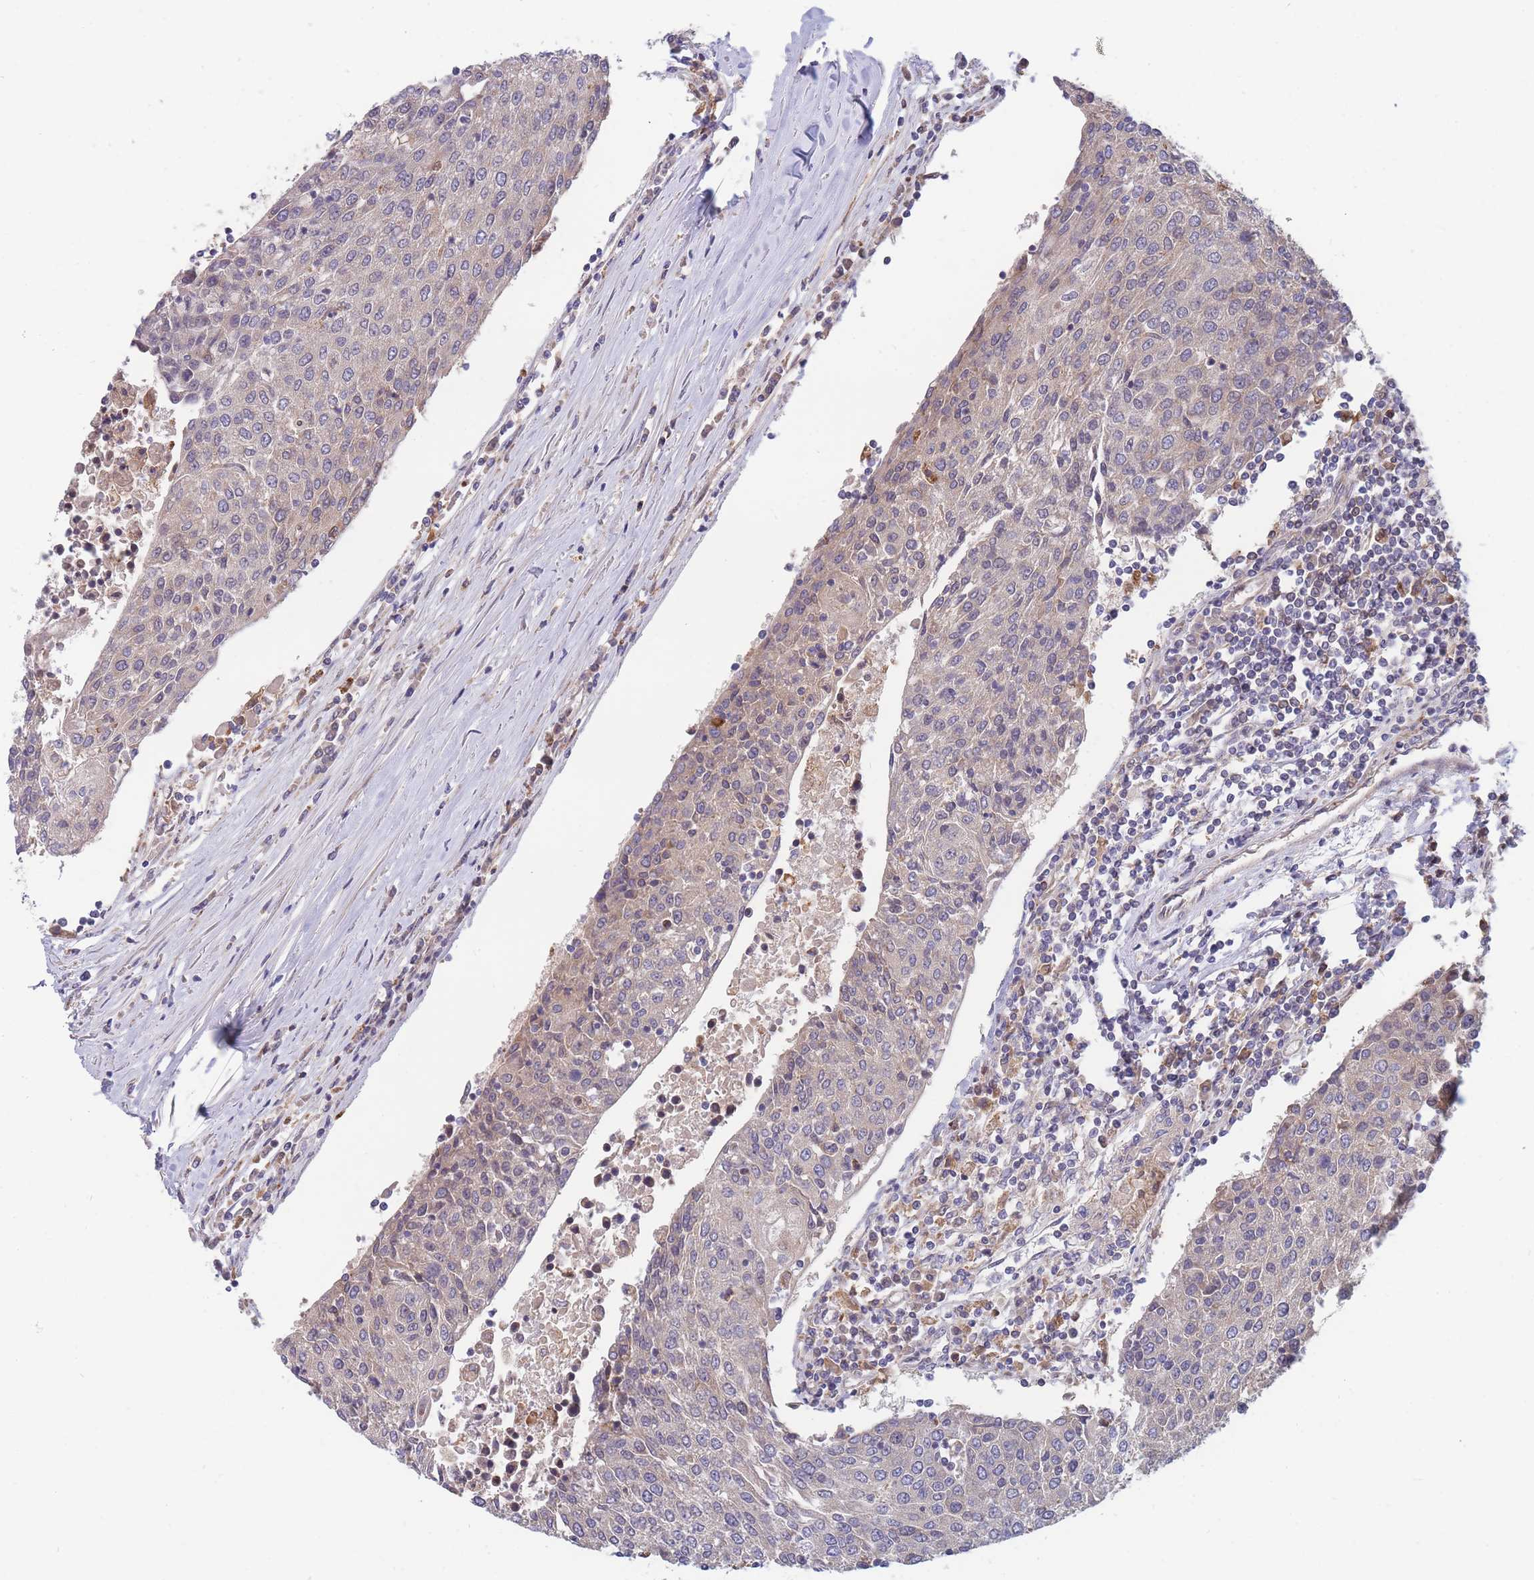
{"staining": {"intensity": "negative", "quantity": "none", "location": "none"}, "tissue": "urothelial cancer", "cell_type": "Tumor cells", "image_type": "cancer", "snomed": [{"axis": "morphology", "description": "Urothelial carcinoma, High grade"}, {"axis": "topography", "description": "Urinary bladder"}], "caption": "Immunohistochemistry micrograph of urothelial cancer stained for a protein (brown), which displays no staining in tumor cells.", "gene": "TMEM131L", "patient": {"sex": "female", "age": 85}}